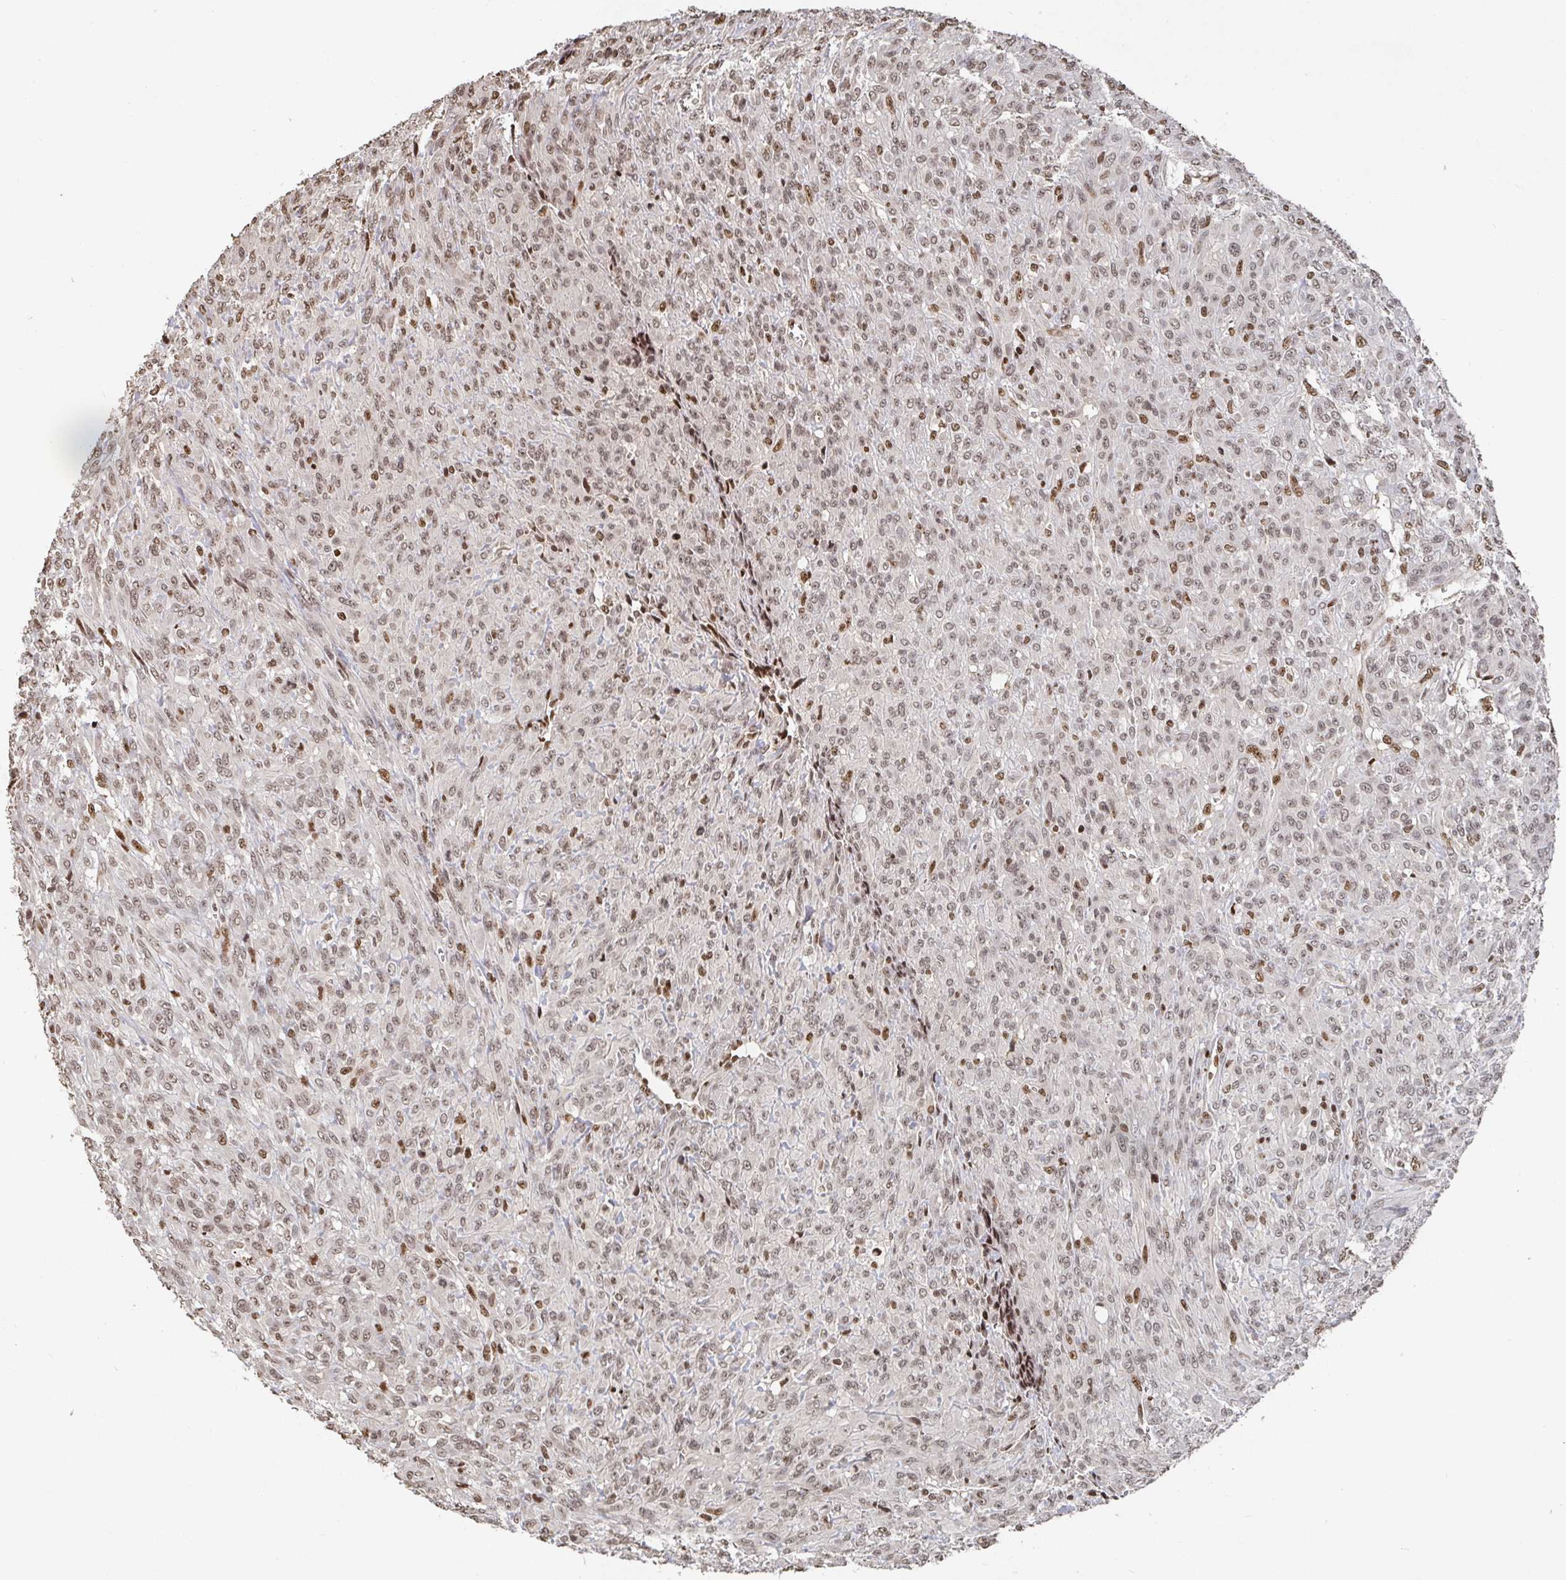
{"staining": {"intensity": "moderate", "quantity": ">75%", "location": "nuclear"}, "tissue": "renal cancer", "cell_type": "Tumor cells", "image_type": "cancer", "snomed": [{"axis": "morphology", "description": "Adenocarcinoma, NOS"}, {"axis": "topography", "description": "Kidney"}], "caption": "Renal adenocarcinoma stained with IHC shows moderate nuclear expression in approximately >75% of tumor cells. The staining was performed using DAB (3,3'-diaminobenzidine) to visualize the protein expression in brown, while the nuclei were stained in blue with hematoxylin (Magnification: 20x).", "gene": "ZDHHC12", "patient": {"sex": "male", "age": 58}}